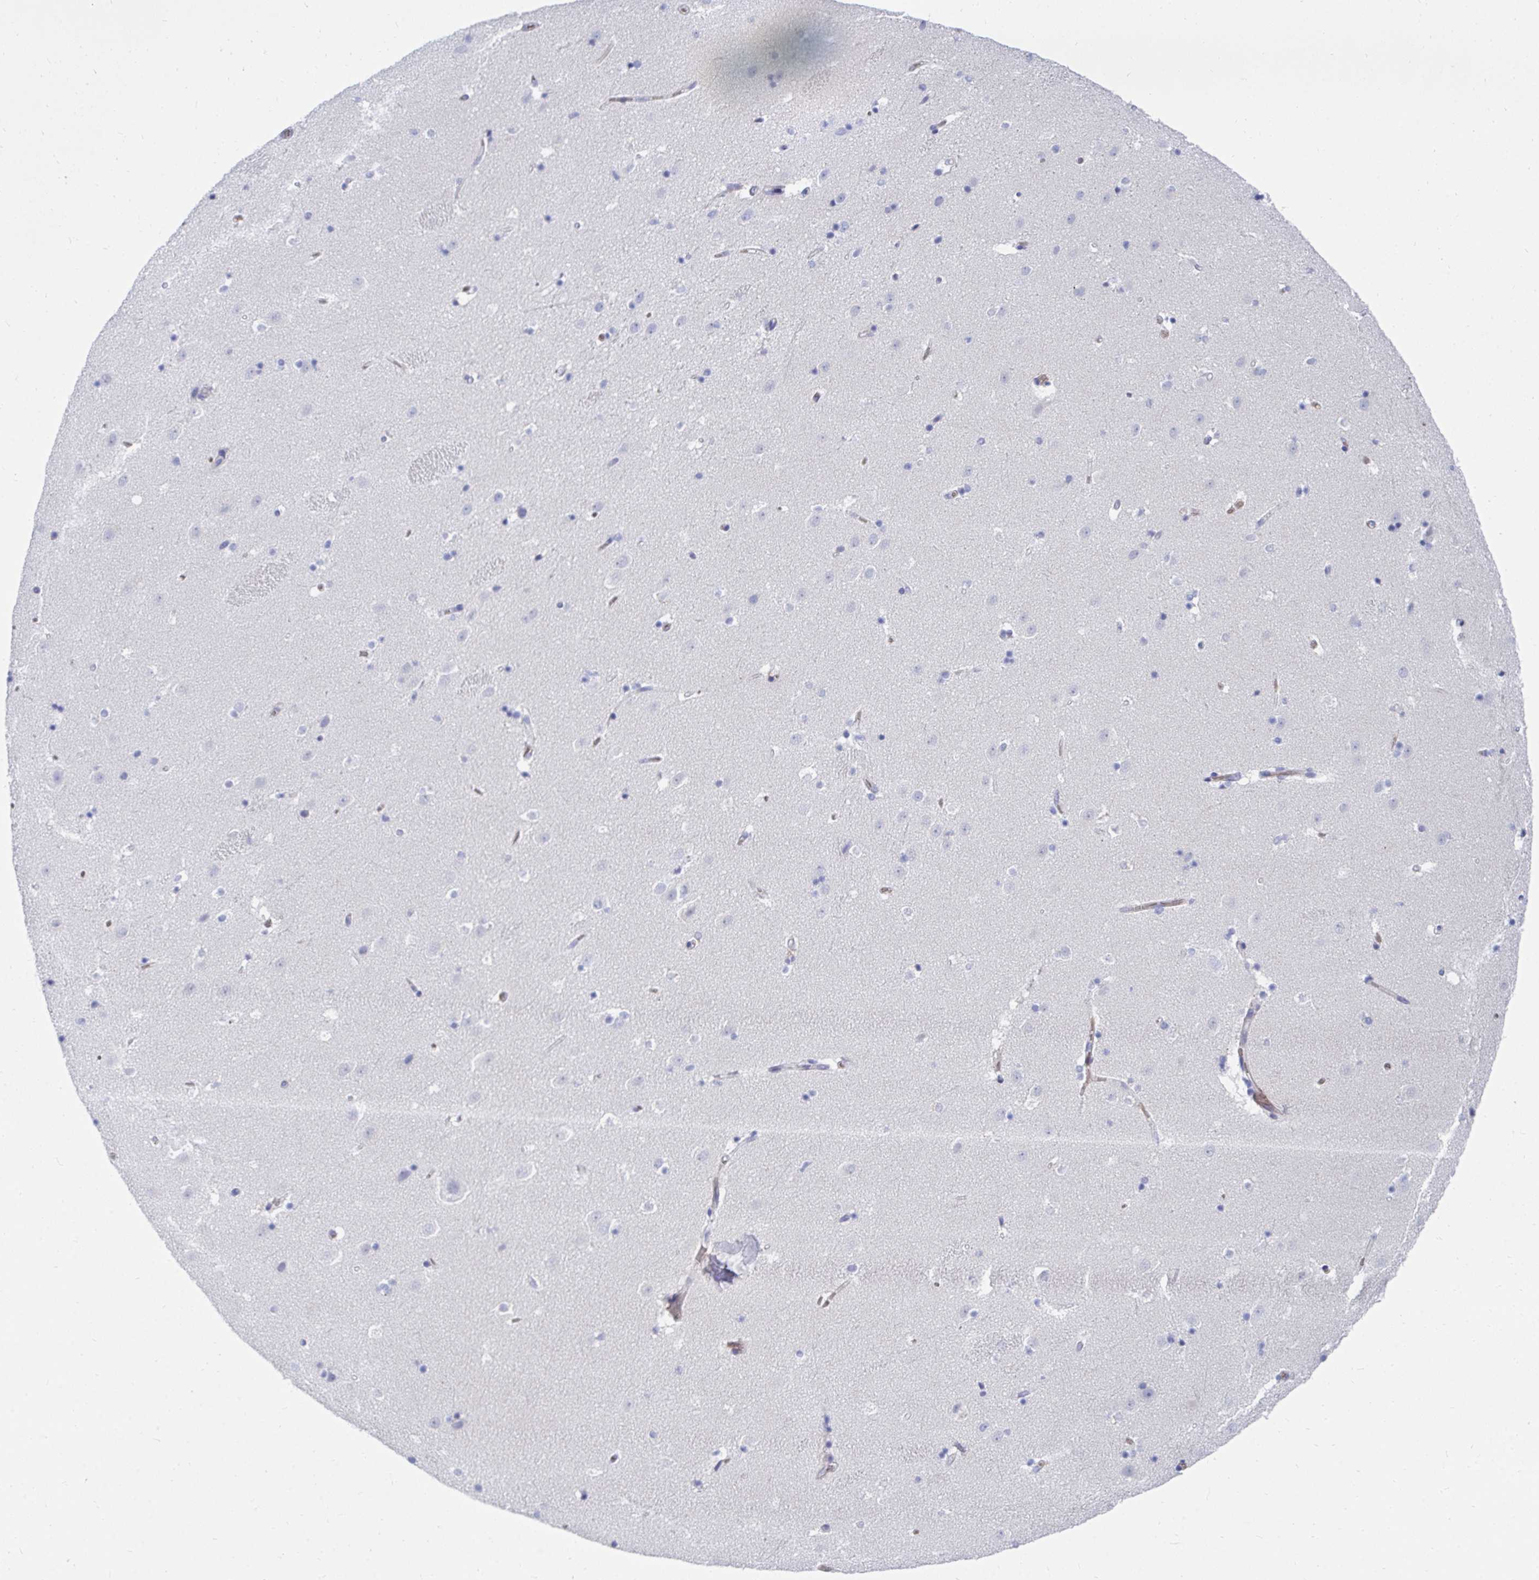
{"staining": {"intensity": "negative", "quantity": "none", "location": "none"}, "tissue": "caudate", "cell_type": "Glial cells", "image_type": "normal", "snomed": [{"axis": "morphology", "description": "Normal tissue, NOS"}, {"axis": "topography", "description": "Lateral ventricle wall"}], "caption": "Glial cells show no significant protein positivity in unremarkable caudate. (DAB immunohistochemistry (IHC), high magnification).", "gene": "MROH2B", "patient": {"sex": "male", "age": 37}}